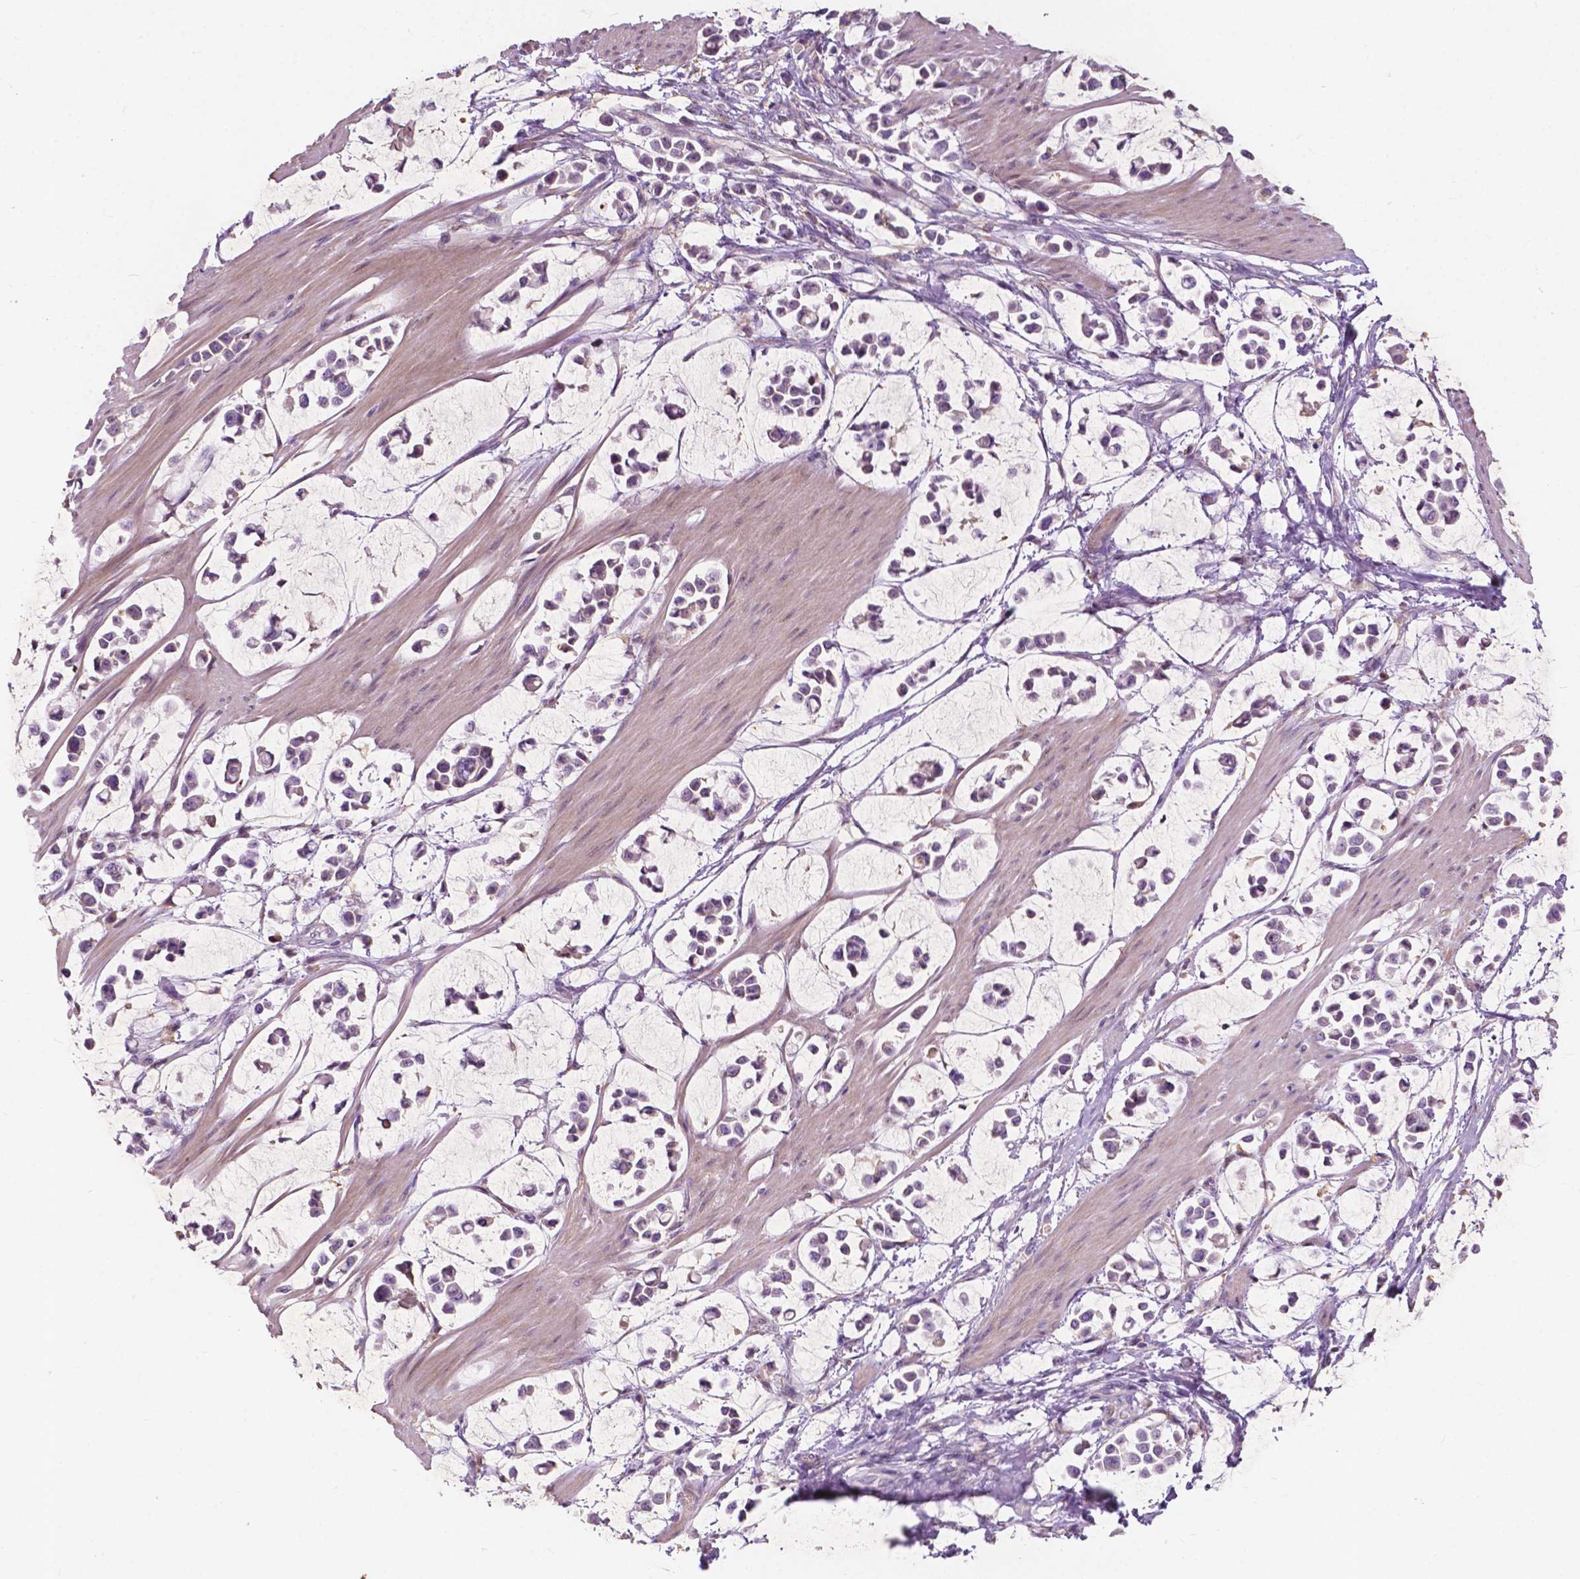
{"staining": {"intensity": "negative", "quantity": "none", "location": "none"}, "tissue": "stomach cancer", "cell_type": "Tumor cells", "image_type": "cancer", "snomed": [{"axis": "morphology", "description": "Adenocarcinoma, NOS"}, {"axis": "topography", "description": "Stomach"}], "caption": "This is a image of immunohistochemistry (IHC) staining of stomach cancer (adenocarcinoma), which shows no positivity in tumor cells.", "gene": "GPR37", "patient": {"sex": "male", "age": 82}}